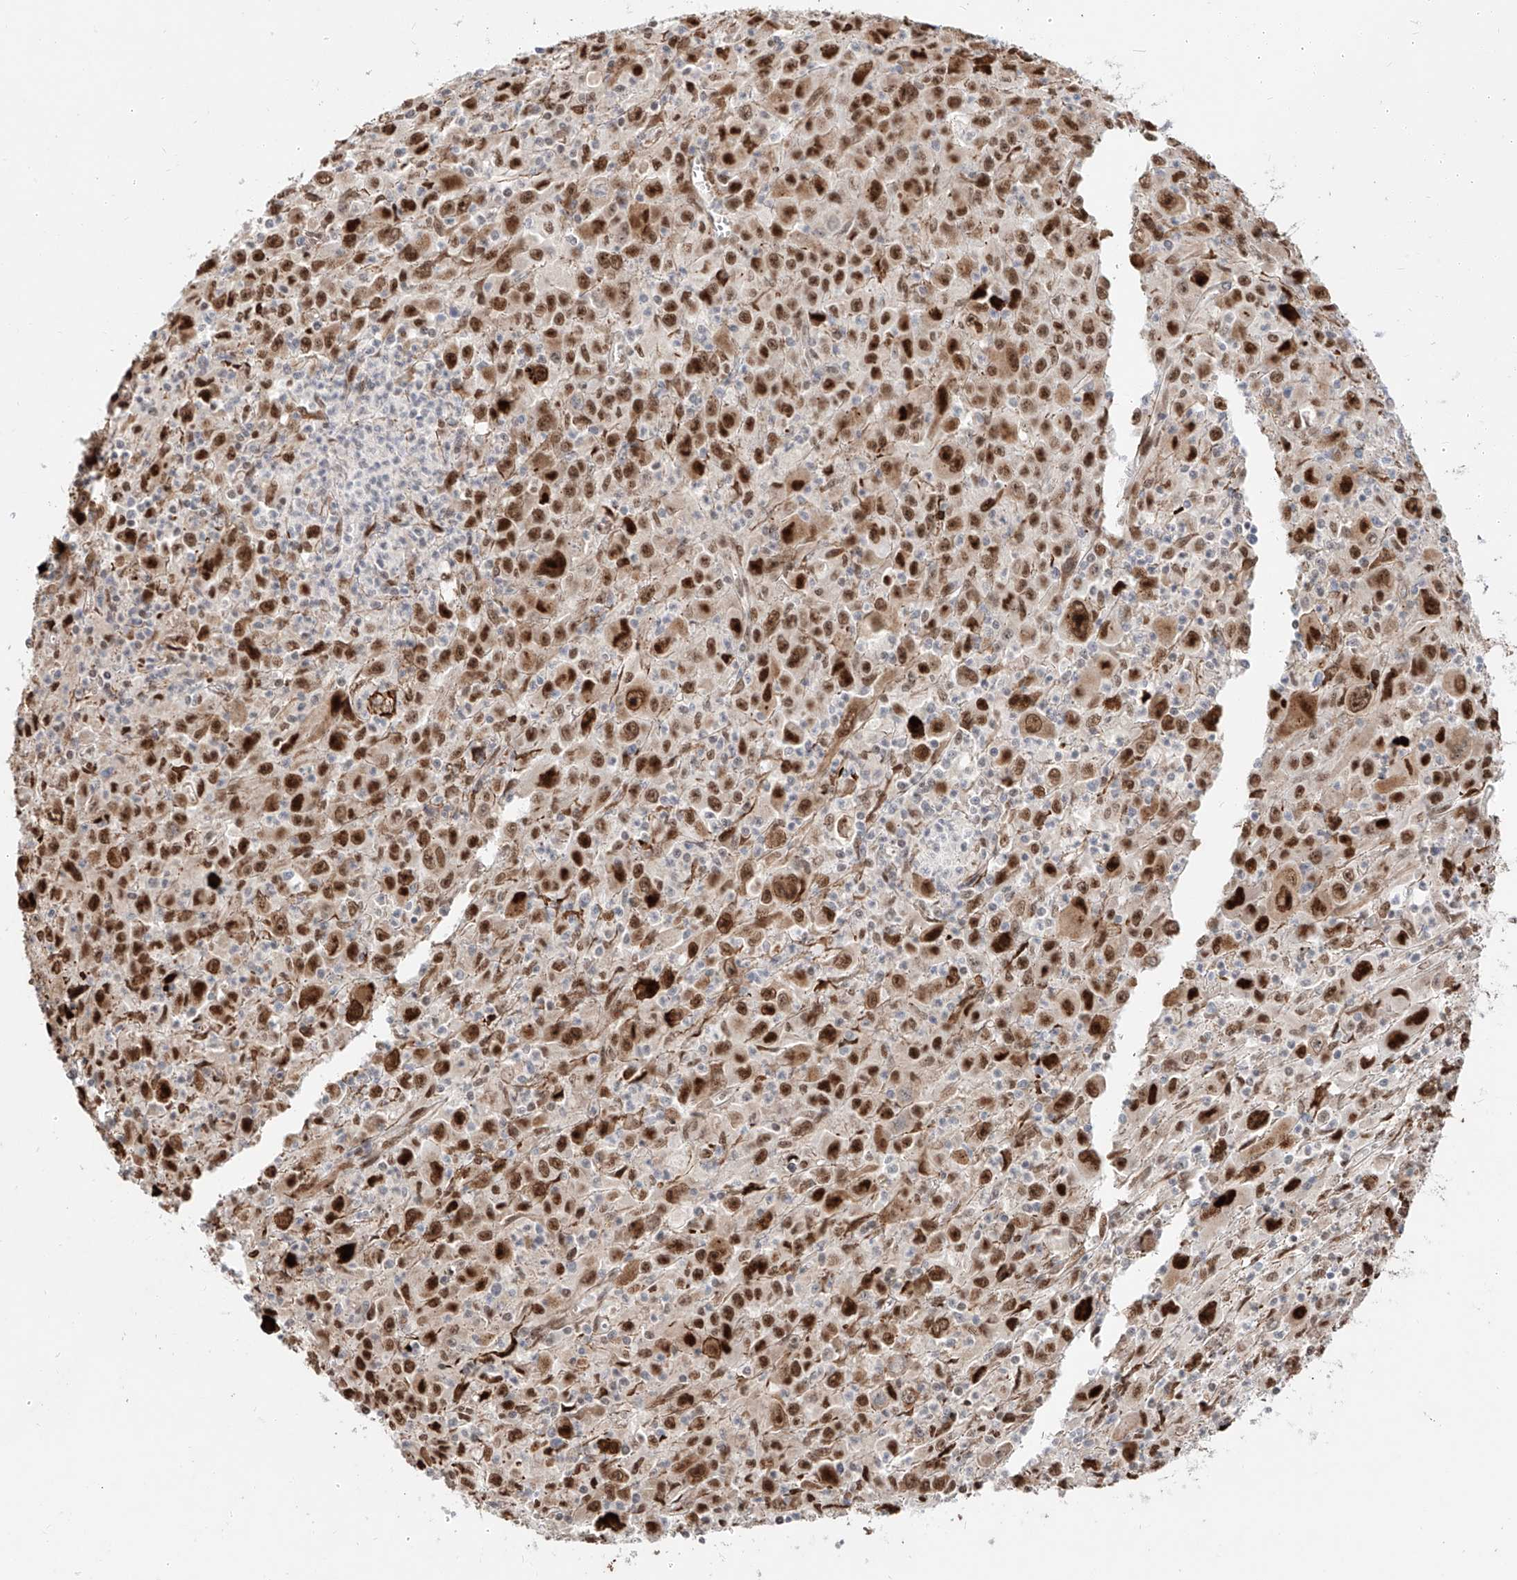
{"staining": {"intensity": "strong", "quantity": ">75%", "location": "nuclear"}, "tissue": "melanoma", "cell_type": "Tumor cells", "image_type": "cancer", "snomed": [{"axis": "morphology", "description": "Malignant melanoma, Metastatic site"}, {"axis": "topography", "description": "Skin"}], "caption": "Immunohistochemical staining of melanoma shows strong nuclear protein staining in approximately >75% of tumor cells.", "gene": "ZNF710", "patient": {"sex": "female", "age": 56}}